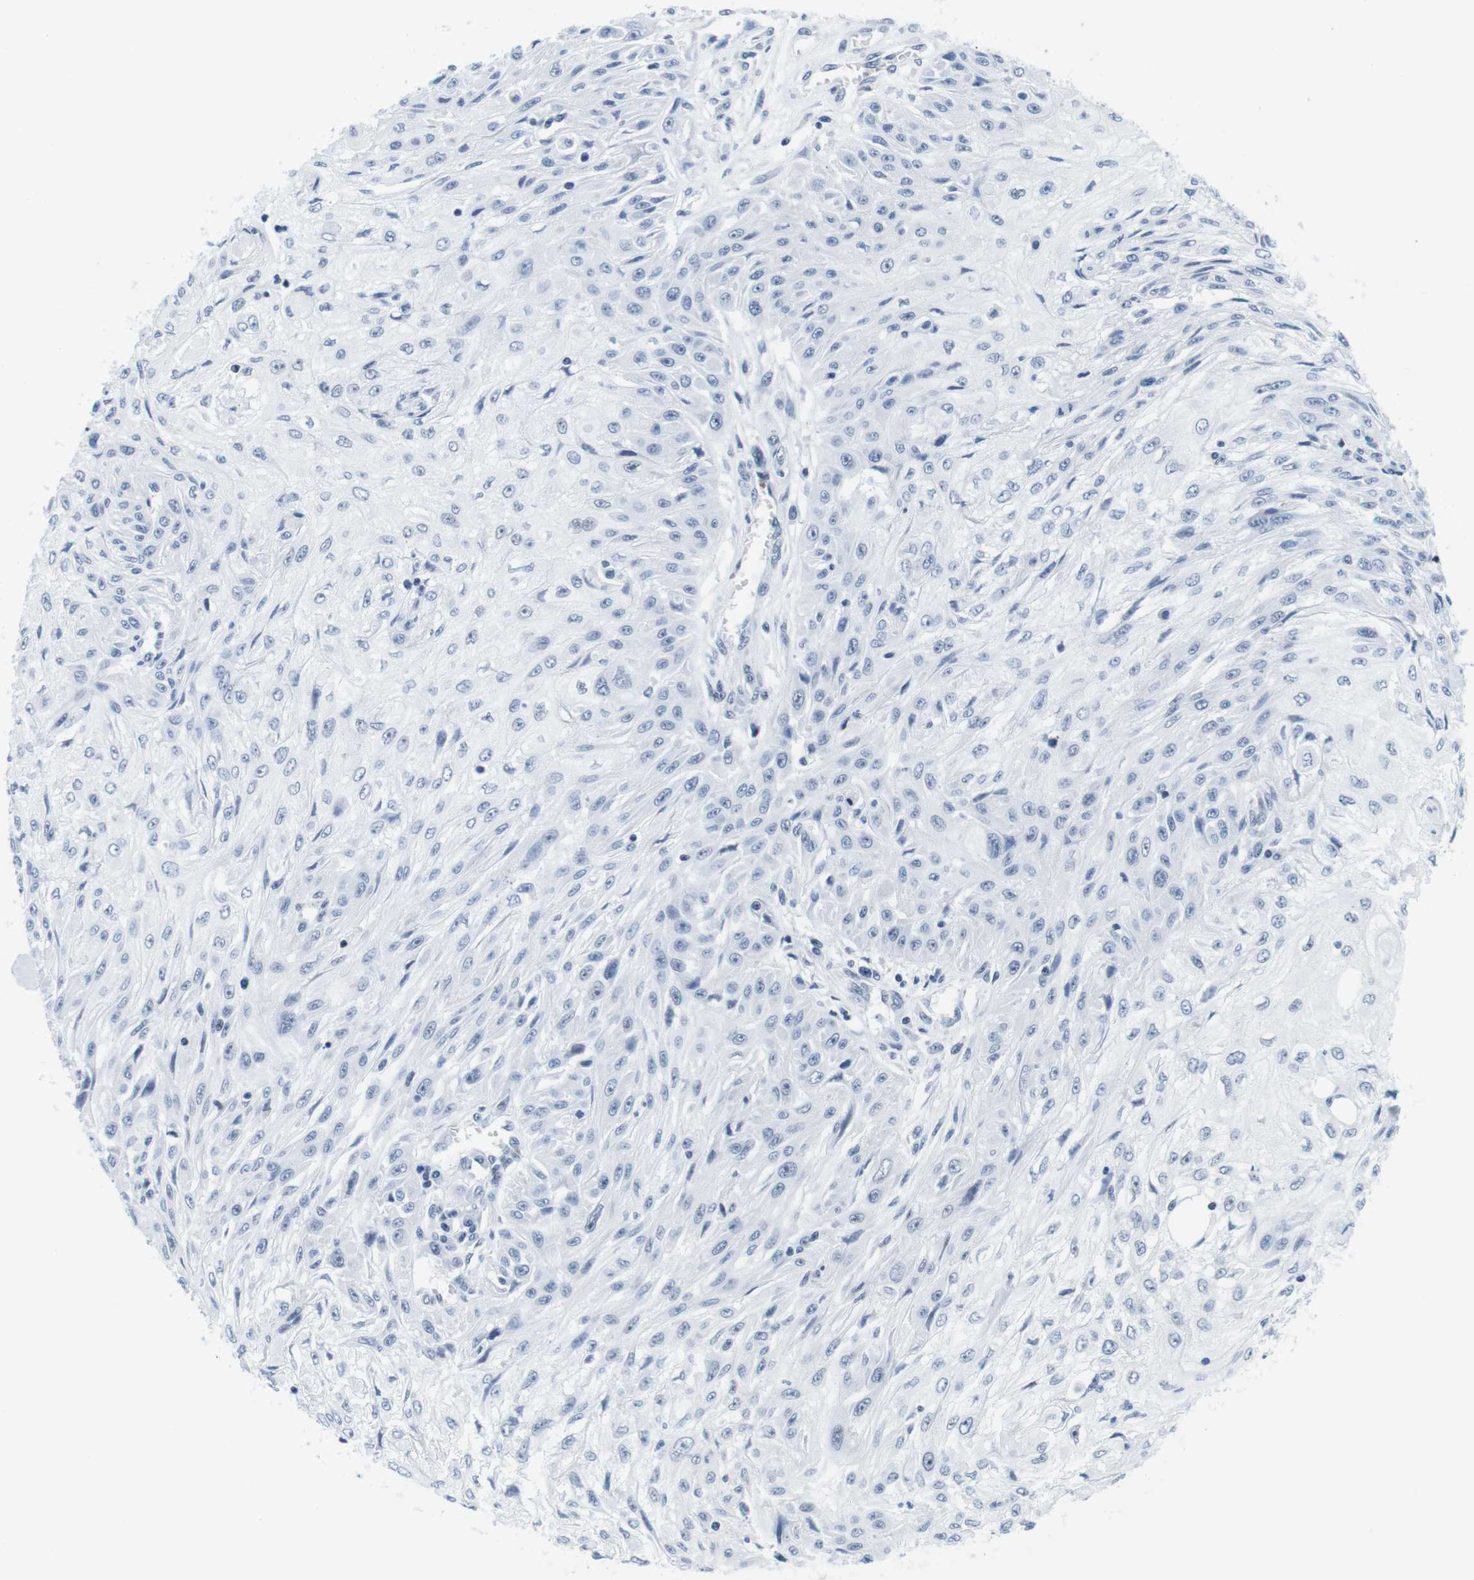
{"staining": {"intensity": "negative", "quantity": "none", "location": "none"}, "tissue": "skin cancer", "cell_type": "Tumor cells", "image_type": "cancer", "snomed": [{"axis": "morphology", "description": "Squamous cell carcinoma, NOS"}, {"axis": "topography", "description": "Skin"}], "caption": "Tumor cells show no significant positivity in skin cancer. Nuclei are stained in blue.", "gene": "IFI16", "patient": {"sex": "male", "age": 75}}